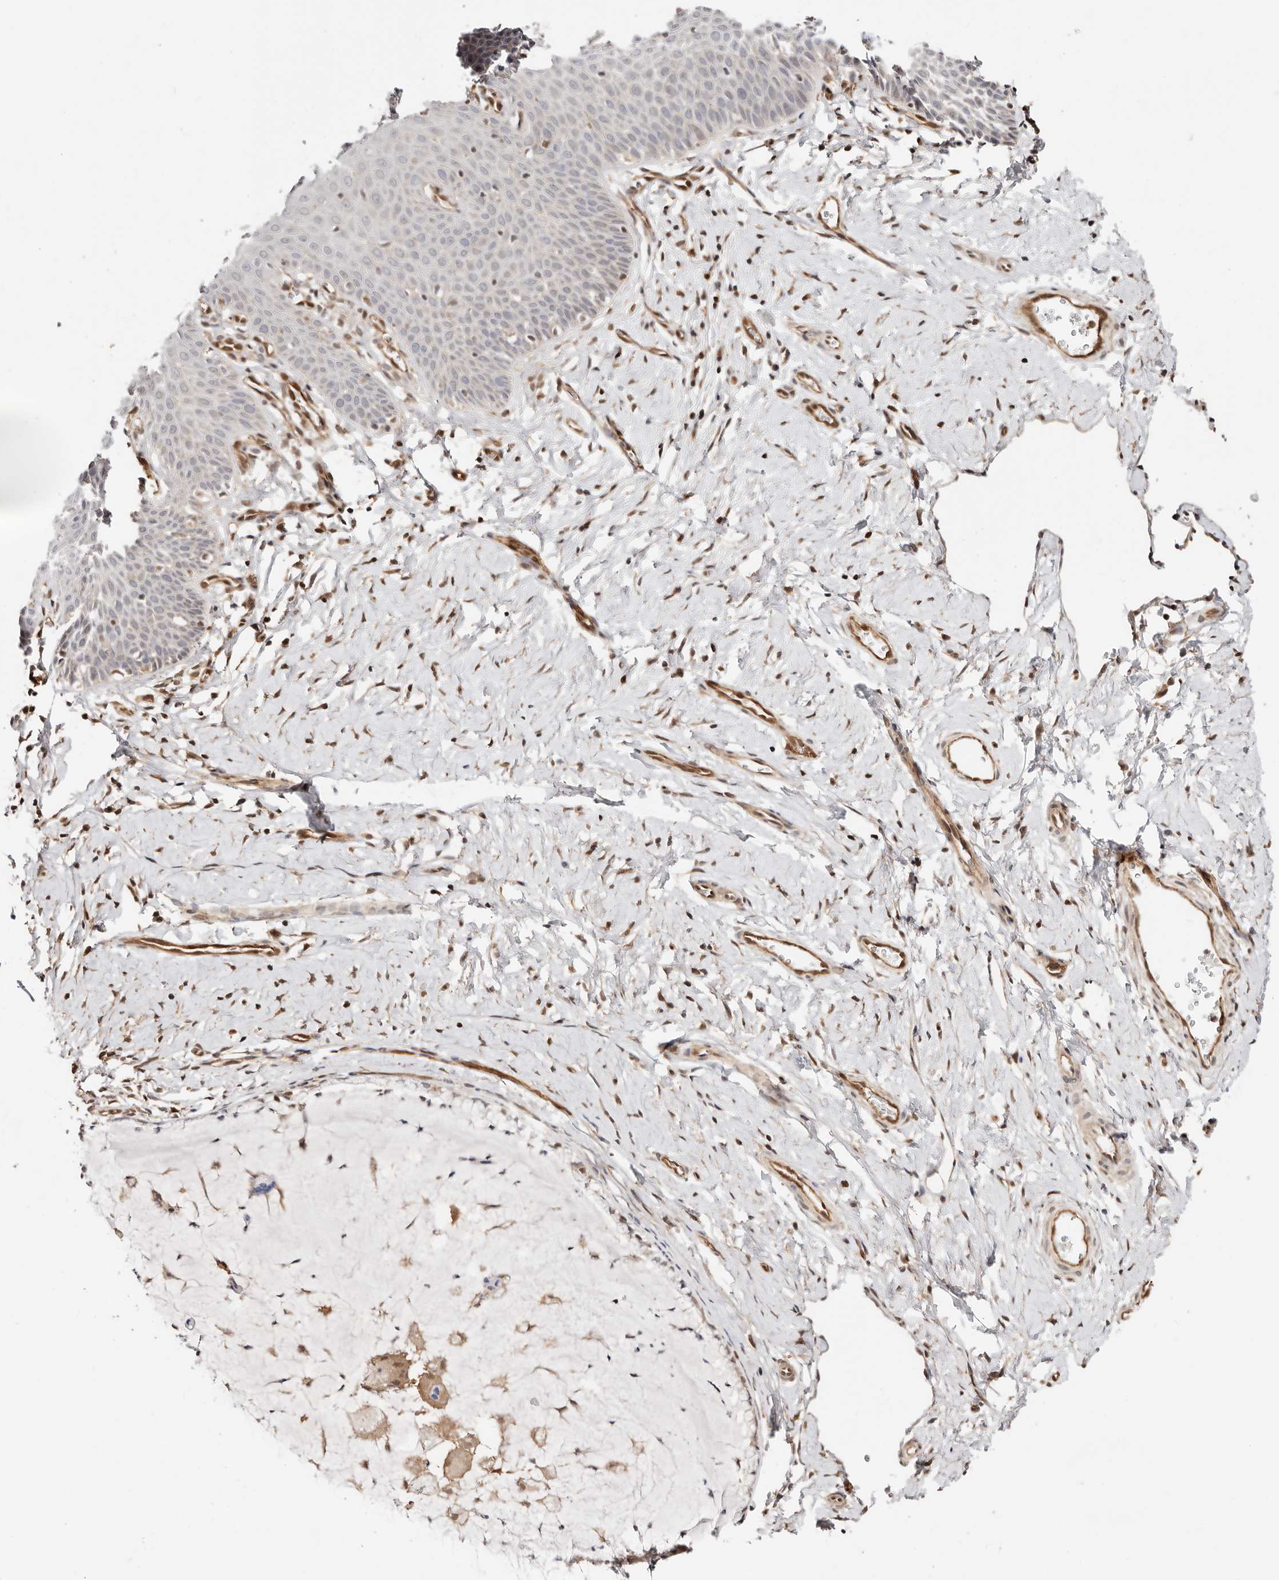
{"staining": {"intensity": "weak", "quantity": "<25%", "location": "nuclear"}, "tissue": "cervix", "cell_type": "Glandular cells", "image_type": "normal", "snomed": [{"axis": "morphology", "description": "Normal tissue, NOS"}, {"axis": "topography", "description": "Cervix"}], "caption": "Glandular cells are negative for brown protein staining in unremarkable cervix.", "gene": "STAT5A", "patient": {"sex": "female", "age": 36}}